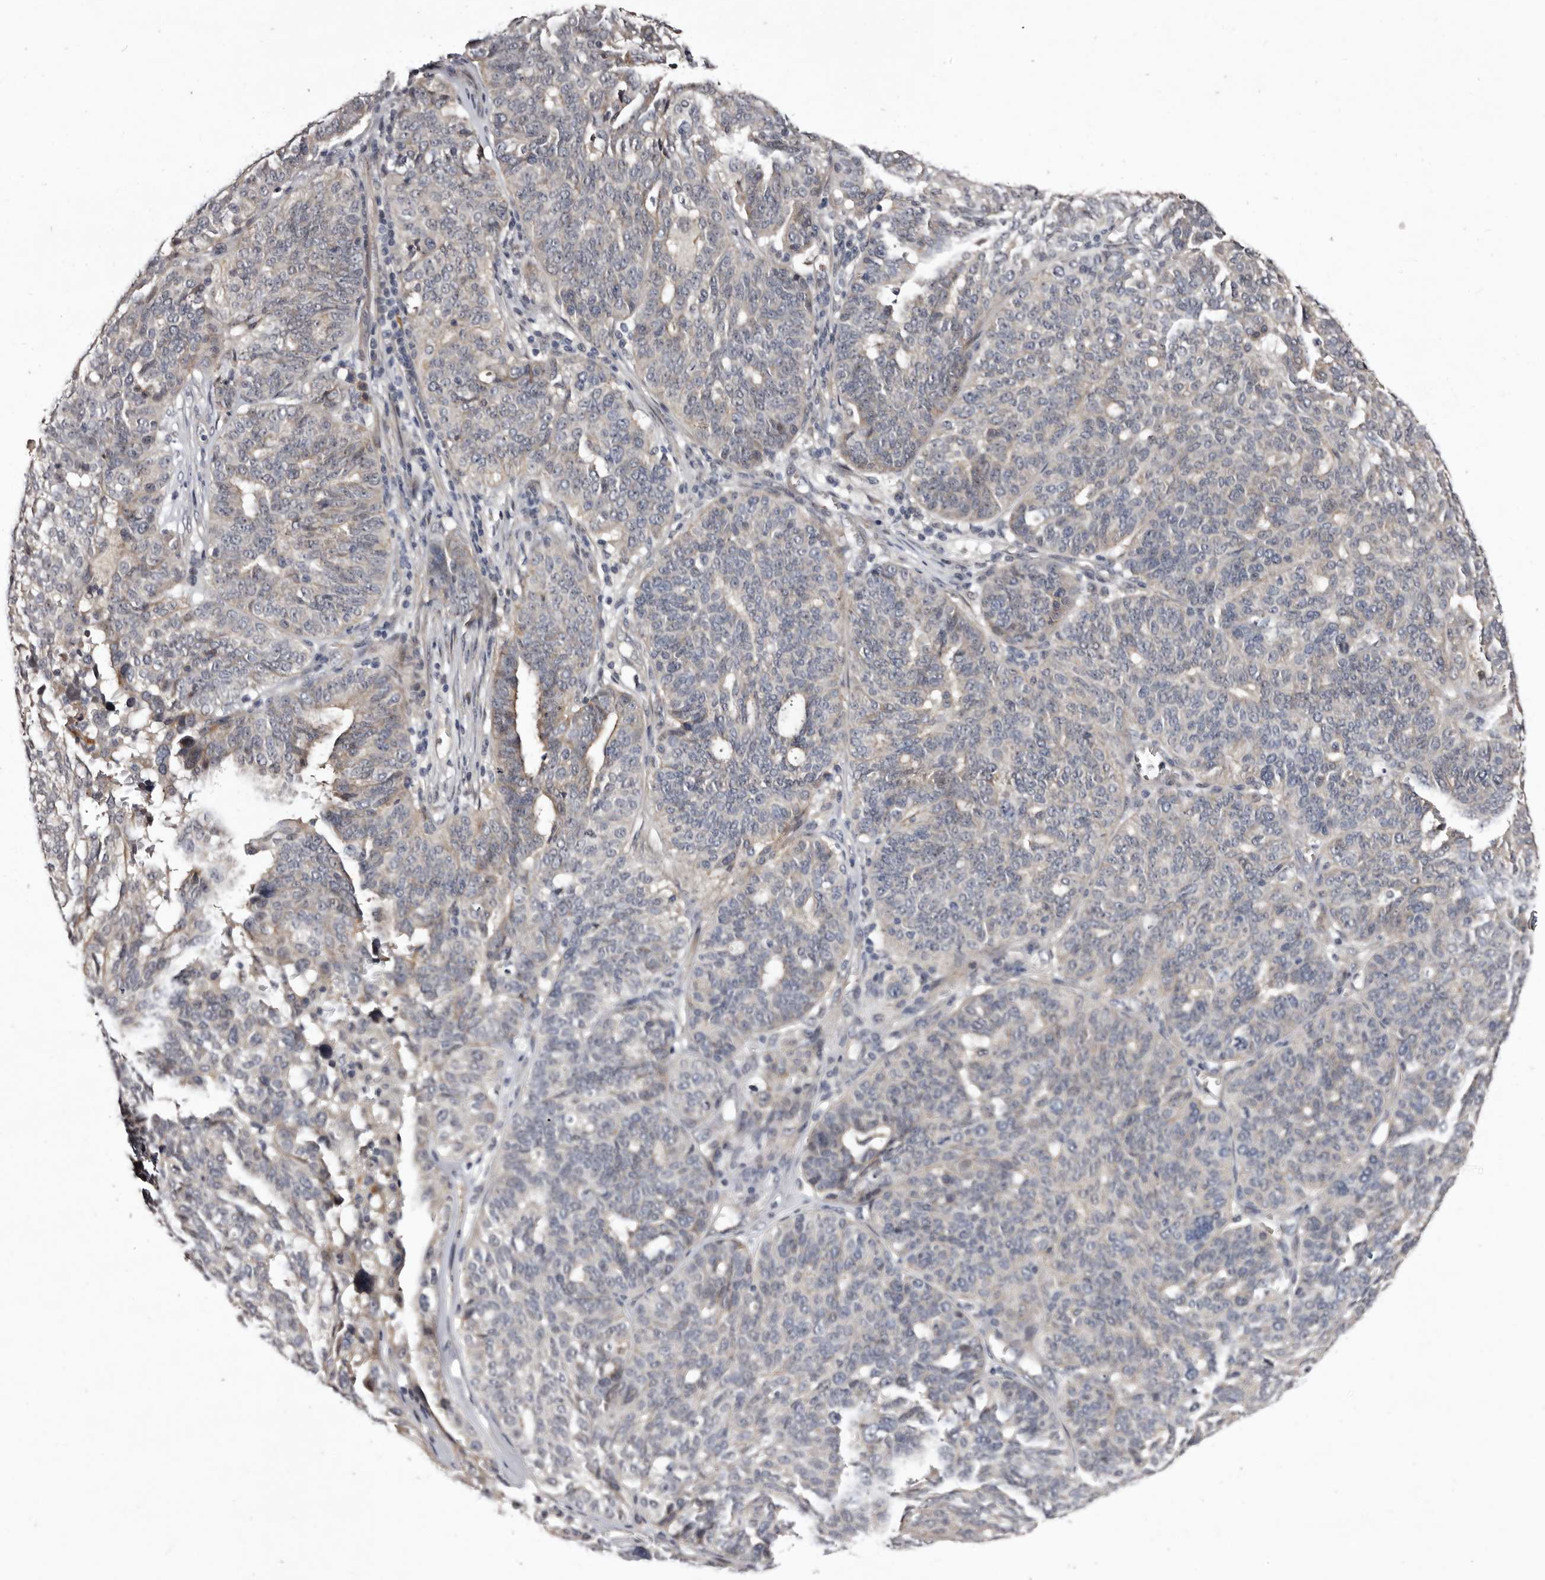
{"staining": {"intensity": "negative", "quantity": "none", "location": "none"}, "tissue": "ovarian cancer", "cell_type": "Tumor cells", "image_type": "cancer", "snomed": [{"axis": "morphology", "description": "Cystadenocarcinoma, serous, NOS"}, {"axis": "topography", "description": "Ovary"}], "caption": "DAB immunohistochemical staining of ovarian cancer (serous cystadenocarcinoma) displays no significant positivity in tumor cells. (DAB IHC, high magnification).", "gene": "LANCL2", "patient": {"sex": "female", "age": 59}}